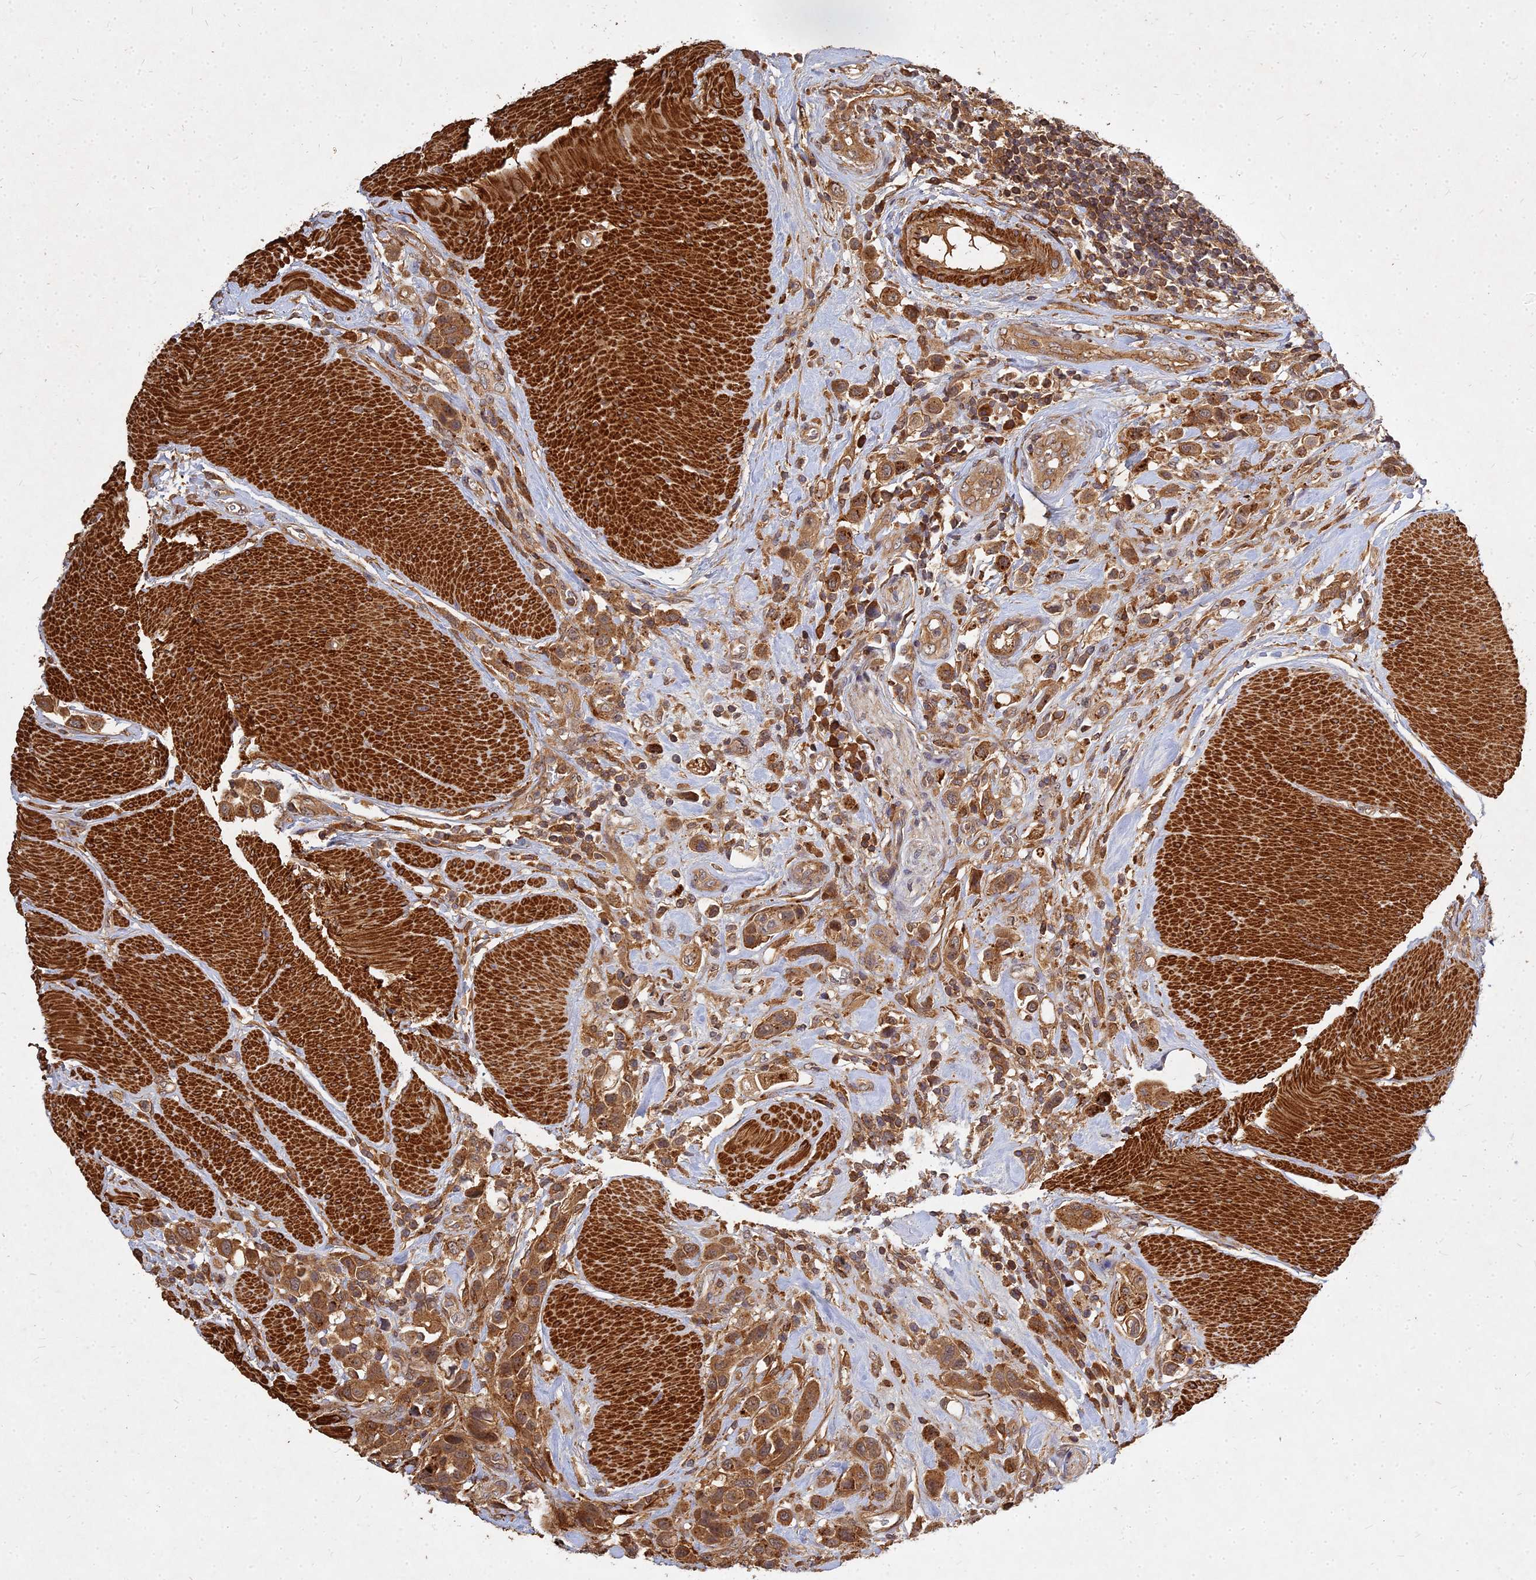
{"staining": {"intensity": "moderate", "quantity": ">75%", "location": "cytoplasmic/membranous"}, "tissue": "urothelial cancer", "cell_type": "Tumor cells", "image_type": "cancer", "snomed": [{"axis": "morphology", "description": "Urothelial carcinoma, High grade"}, {"axis": "topography", "description": "Urinary bladder"}], "caption": "Immunohistochemical staining of human urothelial cancer reveals medium levels of moderate cytoplasmic/membranous expression in about >75% of tumor cells.", "gene": "UBE2W", "patient": {"sex": "male", "age": 50}}